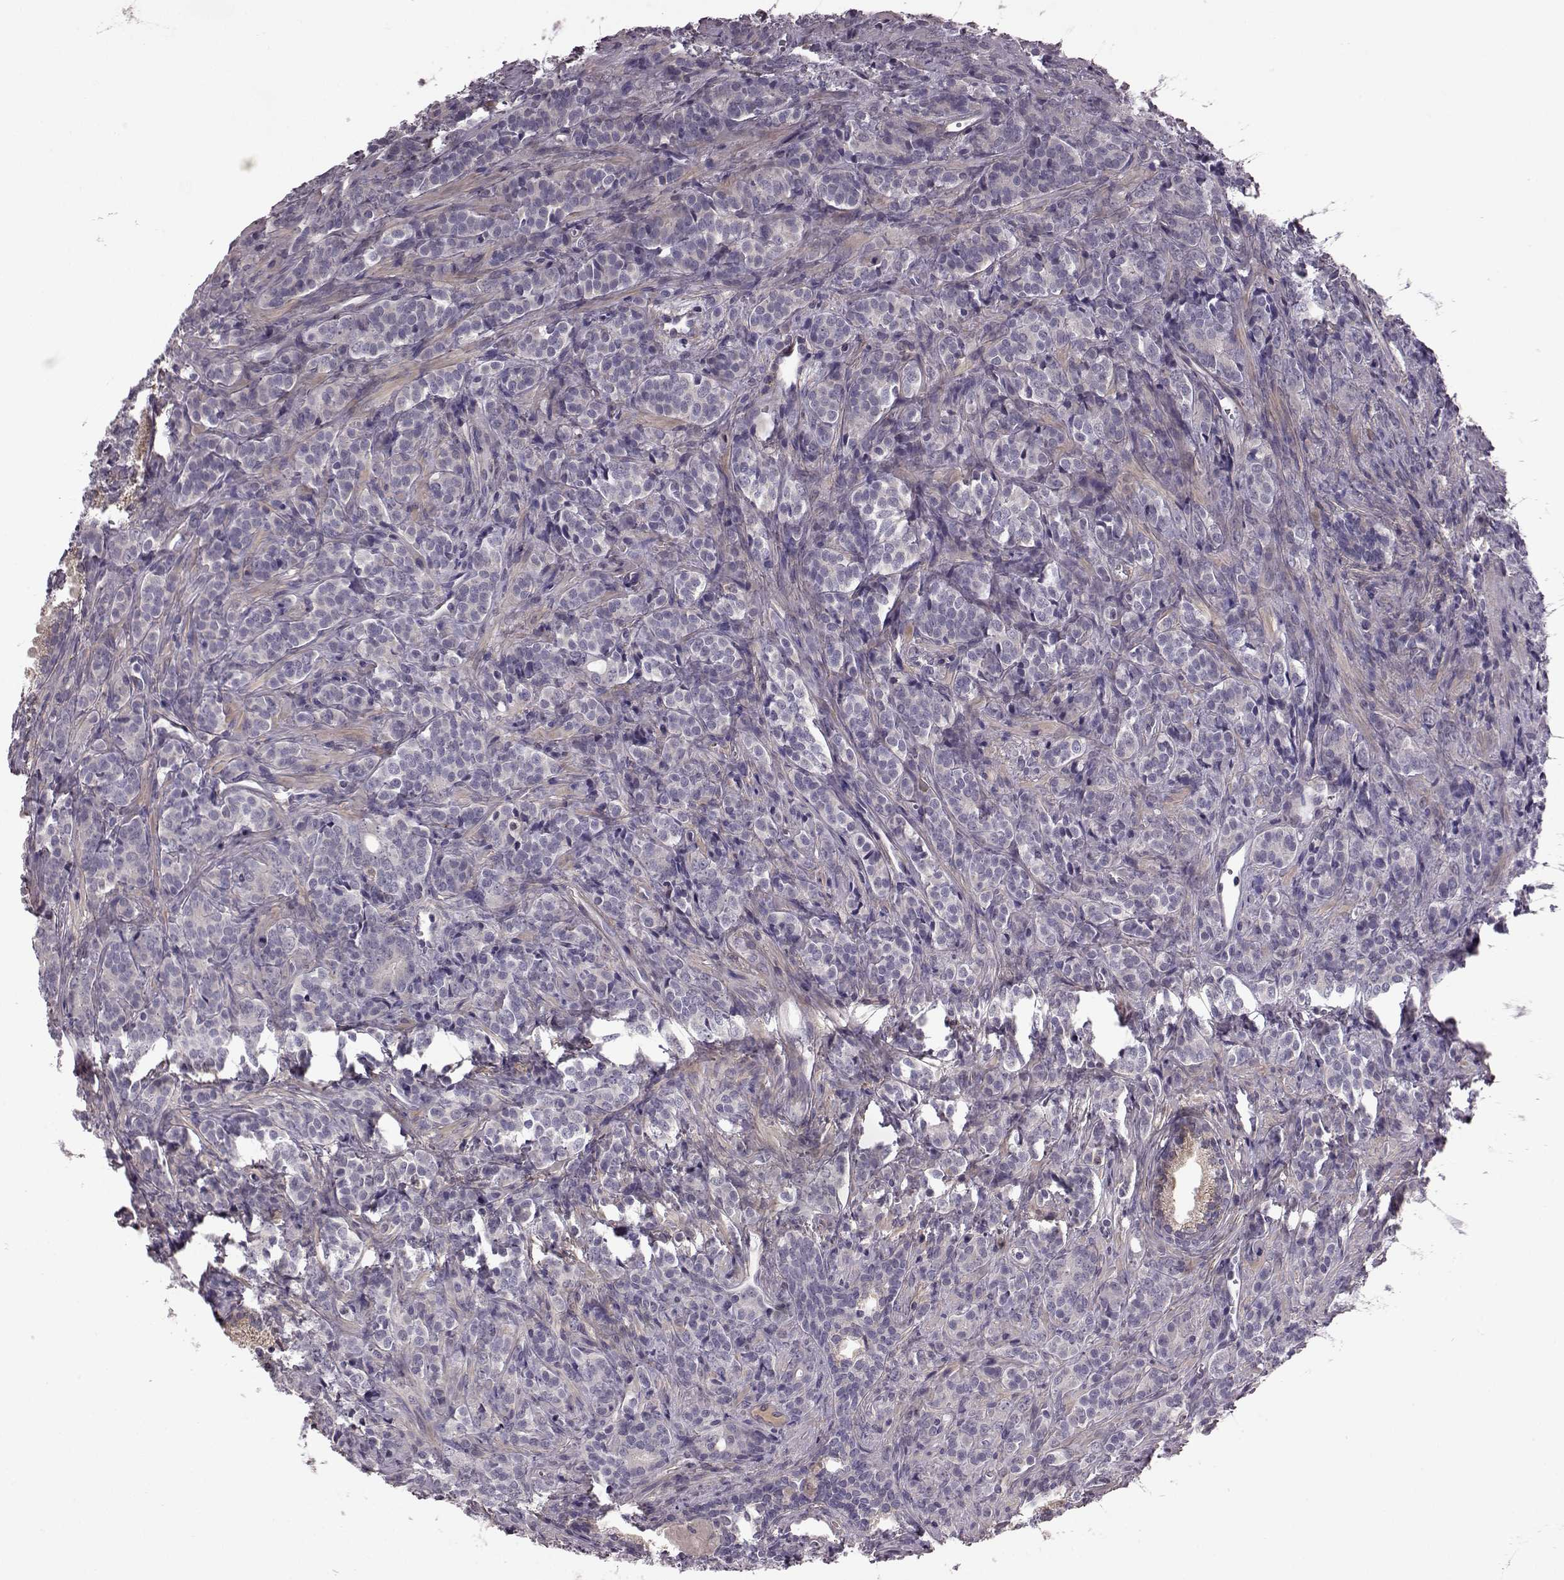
{"staining": {"intensity": "negative", "quantity": "none", "location": "none"}, "tissue": "prostate cancer", "cell_type": "Tumor cells", "image_type": "cancer", "snomed": [{"axis": "morphology", "description": "Adenocarcinoma, High grade"}, {"axis": "topography", "description": "Prostate"}], "caption": "Immunohistochemistry photomicrograph of high-grade adenocarcinoma (prostate) stained for a protein (brown), which reveals no positivity in tumor cells. The staining is performed using DAB (3,3'-diaminobenzidine) brown chromogen with nuclei counter-stained in using hematoxylin.", "gene": "GRK1", "patient": {"sex": "male", "age": 84}}